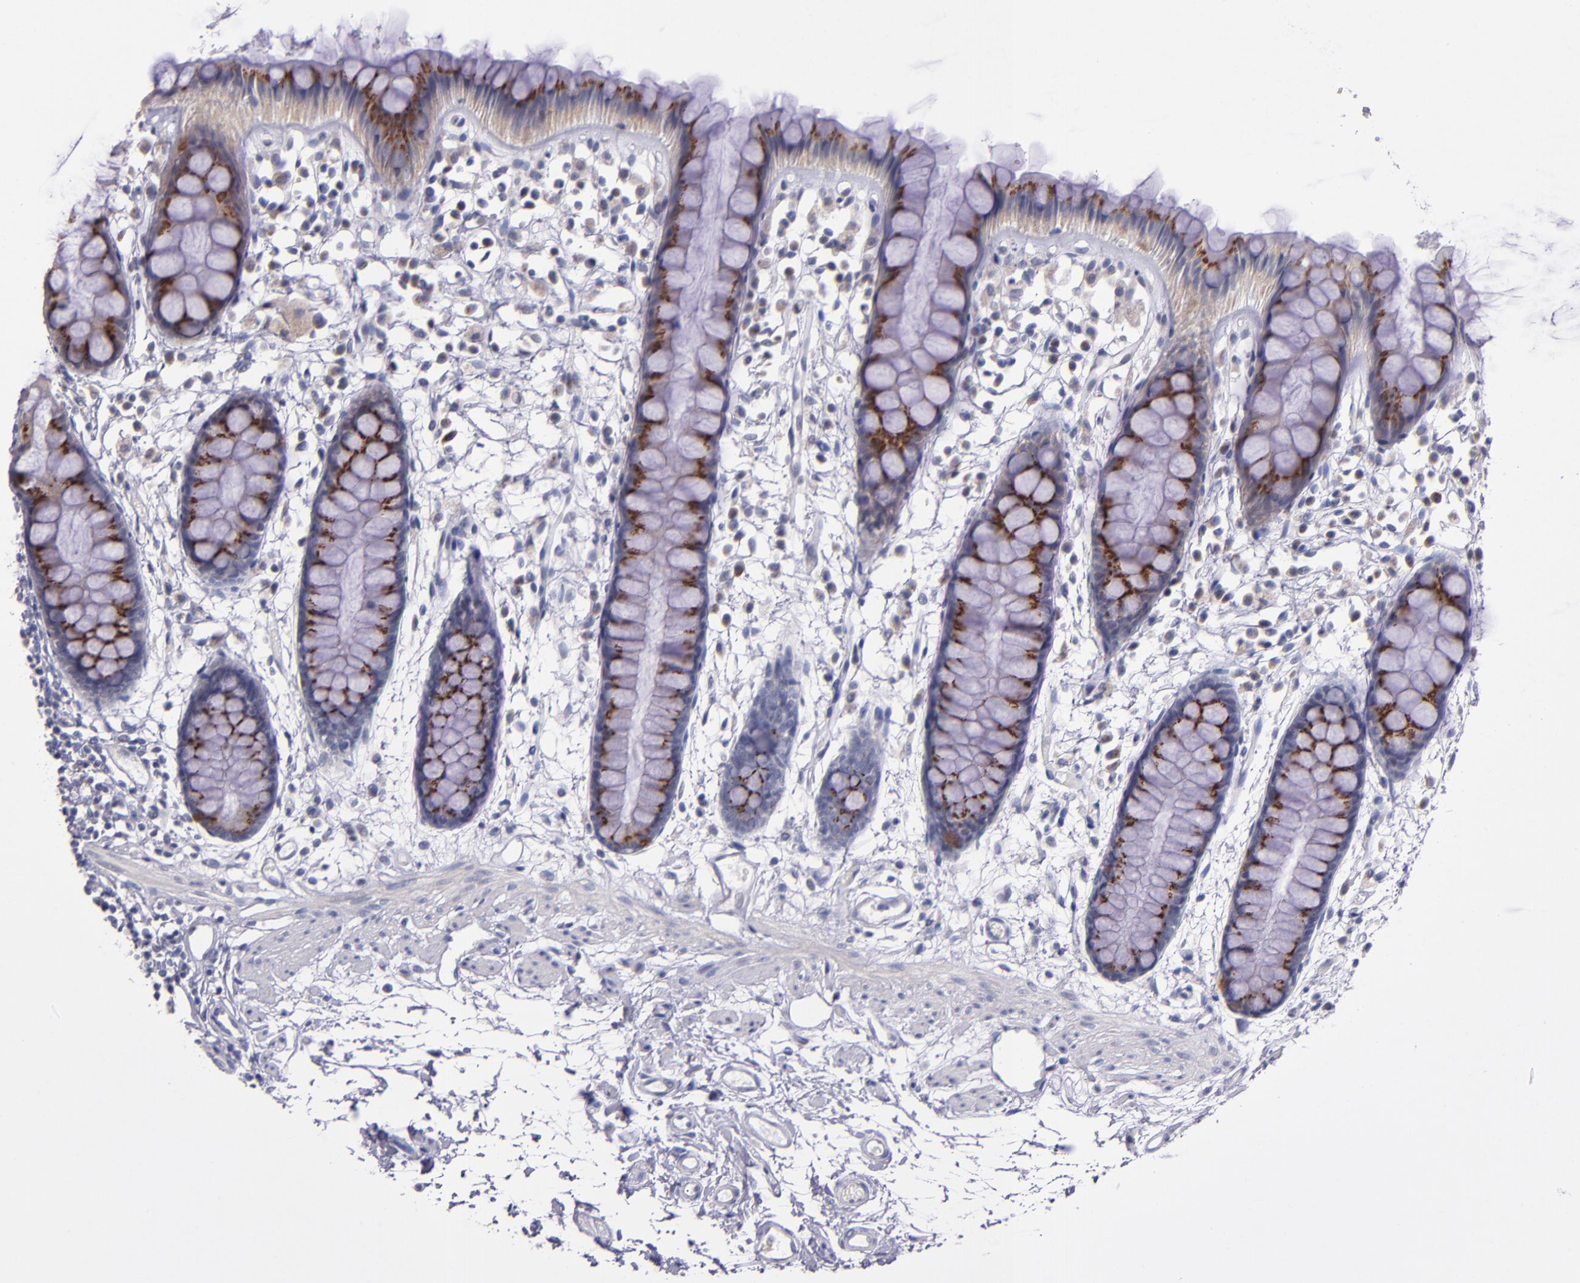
{"staining": {"intensity": "strong", "quantity": ">75%", "location": "cytoplasmic/membranous"}, "tissue": "rectum", "cell_type": "Glandular cells", "image_type": "normal", "snomed": [{"axis": "morphology", "description": "Normal tissue, NOS"}, {"axis": "topography", "description": "Rectum"}], "caption": "A photomicrograph of rectum stained for a protein exhibits strong cytoplasmic/membranous brown staining in glandular cells. The staining was performed using DAB, with brown indicating positive protein expression. Nuclei are stained blue with hematoxylin.", "gene": "RAB41", "patient": {"sex": "female", "age": 66}}